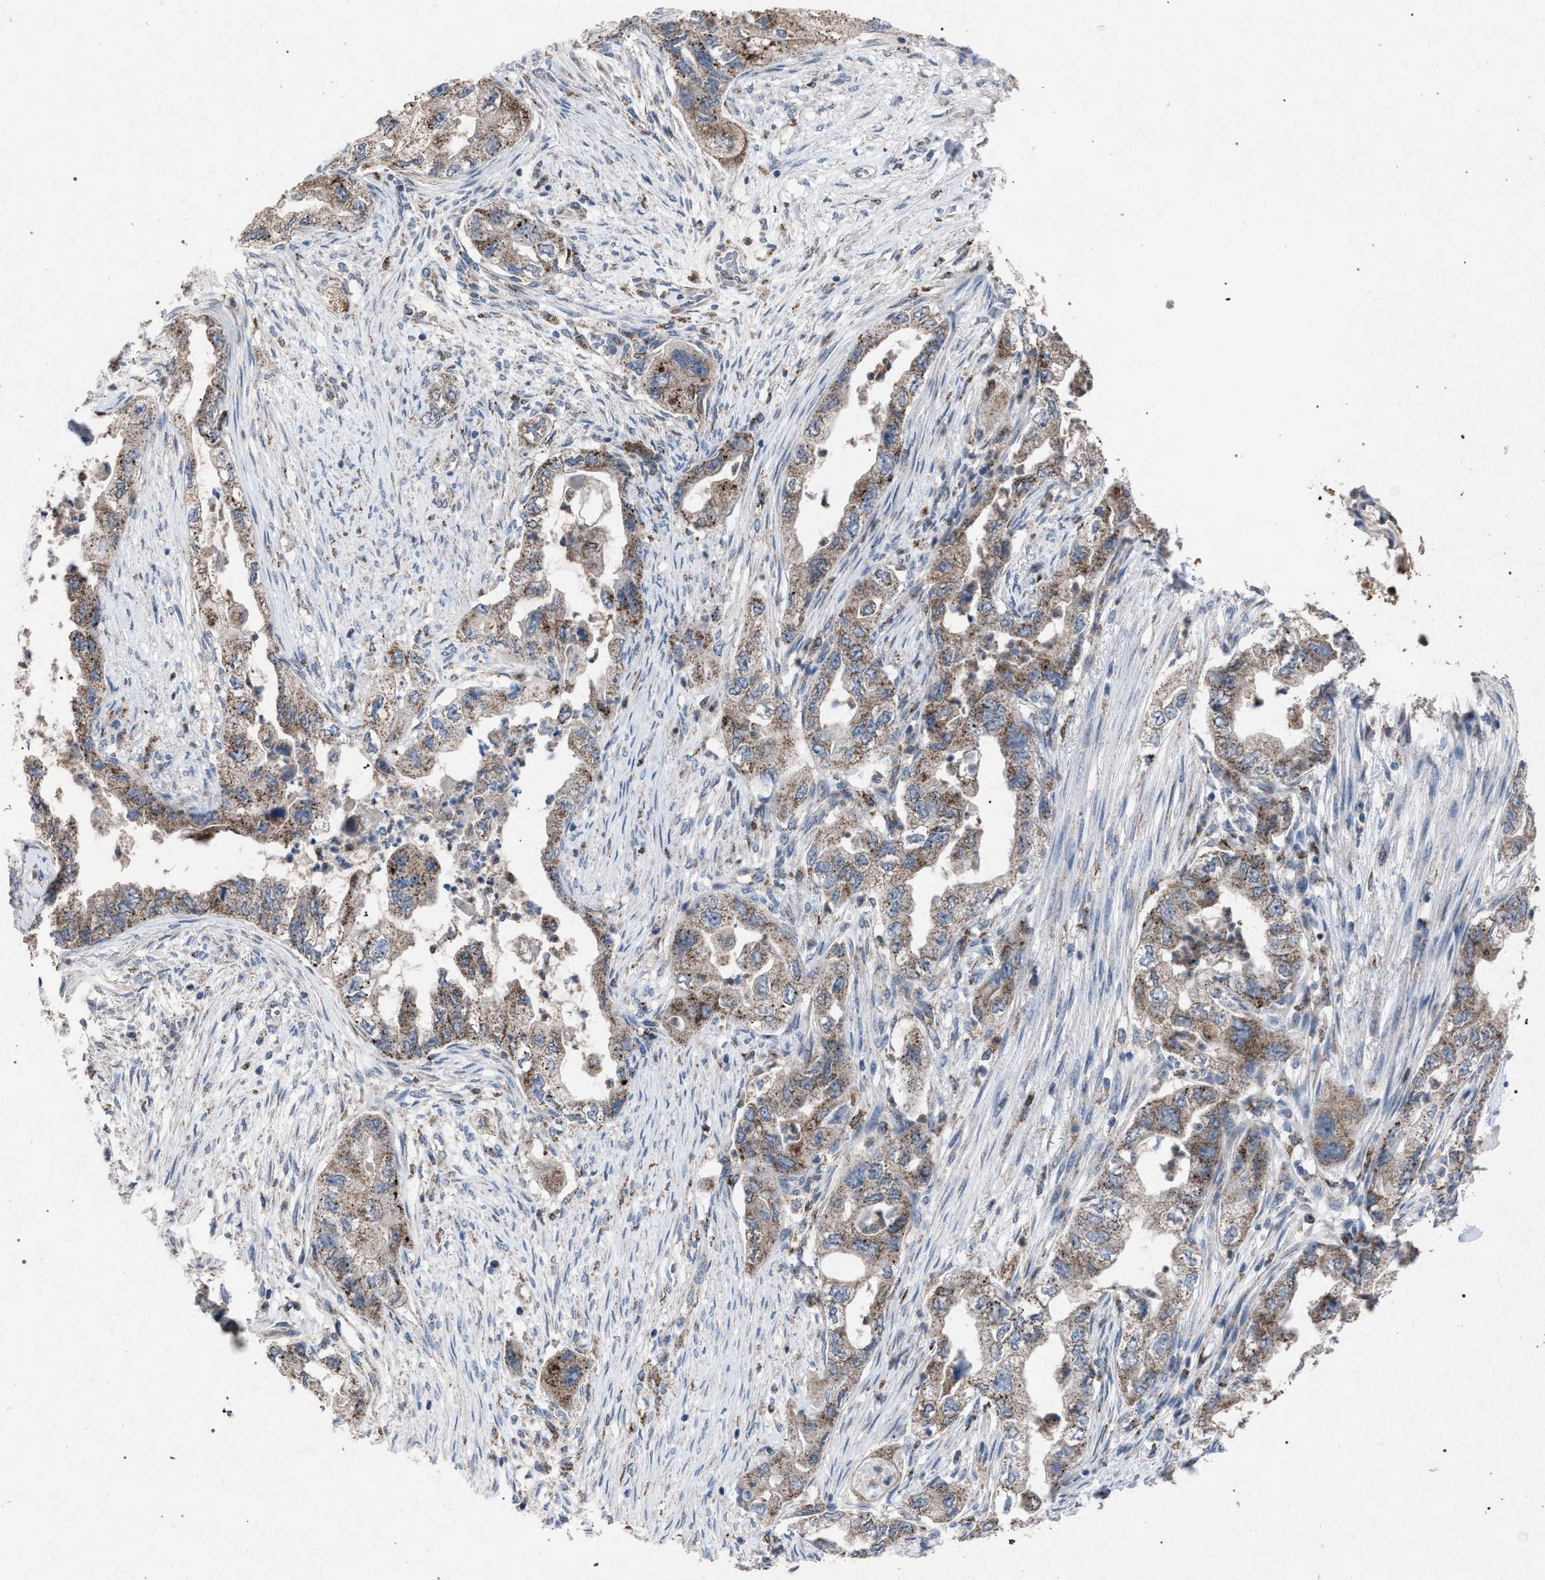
{"staining": {"intensity": "weak", "quantity": ">75%", "location": "cytoplasmic/membranous"}, "tissue": "pancreatic cancer", "cell_type": "Tumor cells", "image_type": "cancer", "snomed": [{"axis": "morphology", "description": "Adenocarcinoma, NOS"}, {"axis": "topography", "description": "Pancreas"}], "caption": "Protein staining of adenocarcinoma (pancreatic) tissue demonstrates weak cytoplasmic/membranous expression in about >75% of tumor cells.", "gene": "HSD17B4", "patient": {"sex": "female", "age": 73}}